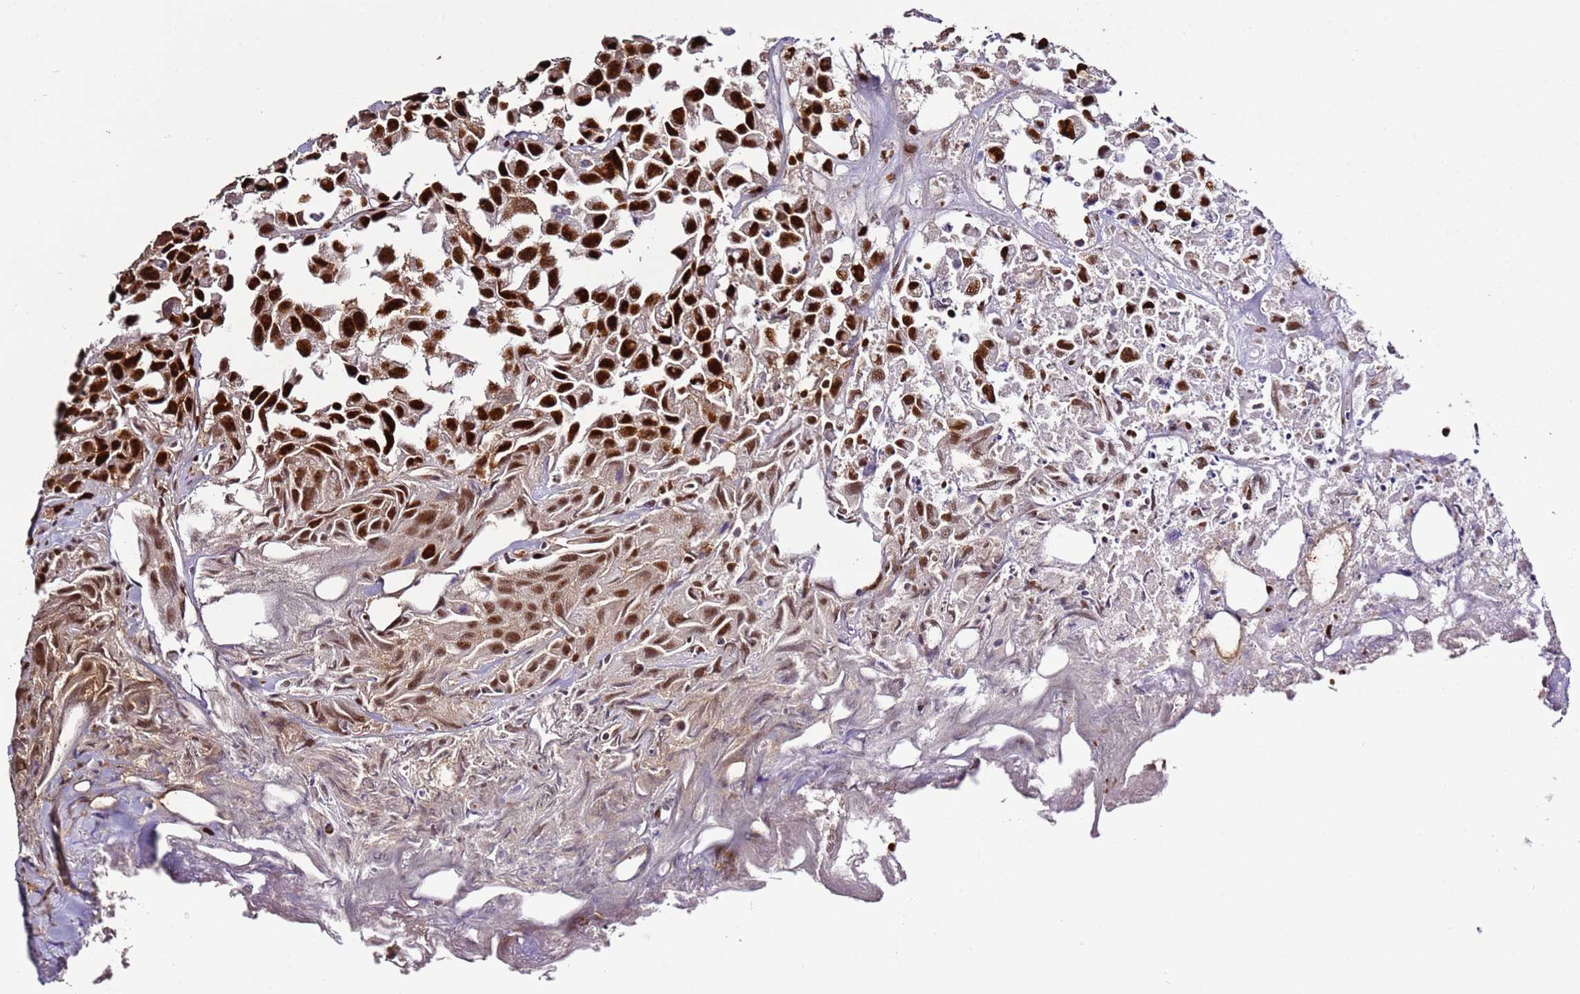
{"staining": {"intensity": "strong", "quantity": ">75%", "location": "nuclear"}, "tissue": "urothelial cancer", "cell_type": "Tumor cells", "image_type": "cancer", "snomed": [{"axis": "morphology", "description": "Urothelial carcinoma, High grade"}, {"axis": "topography", "description": "Urinary bladder"}], "caption": "A brown stain labels strong nuclear positivity of a protein in human urothelial cancer tumor cells. (Stains: DAB in brown, nuclei in blue, Microscopy: brightfield microscopy at high magnification).", "gene": "C6orf226", "patient": {"sex": "female", "age": 75}}